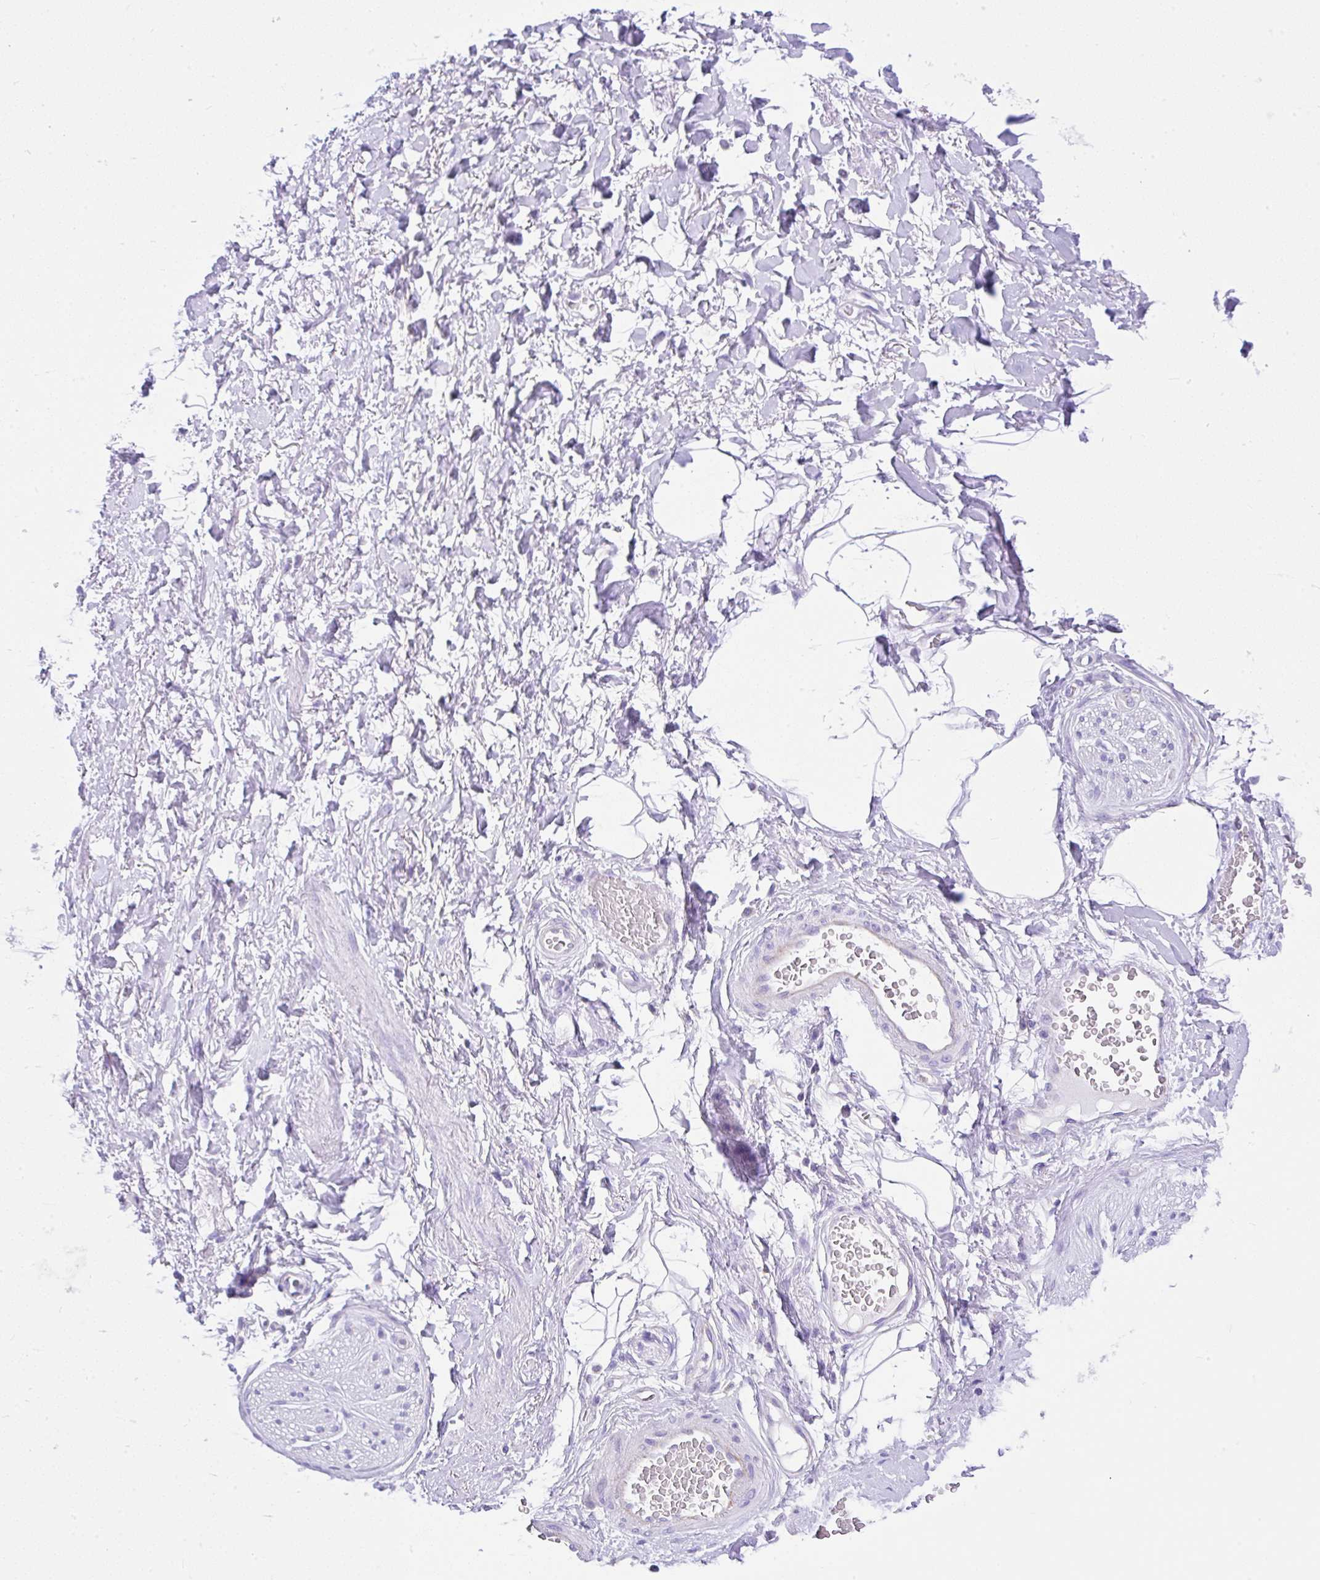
{"staining": {"intensity": "negative", "quantity": "none", "location": "none"}, "tissue": "adipose tissue", "cell_type": "Adipocytes", "image_type": "normal", "snomed": [{"axis": "morphology", "description": "Normal tissue, NOS"}, {"axis": "topography", "description": "Vagina"}, {"axis": "topography", "description": "Peripheral nerve tissue"}], "caption": "A photomicrograph of adipose tissue stained for a protein demonstrates no brown staining in adipocytes. (DAB immunohistochemistry (IHC) visualized using brightfield microscopy, high magnification).", "gene": "SLC13A1", "patient": {"sex": "female", "age": 71}}